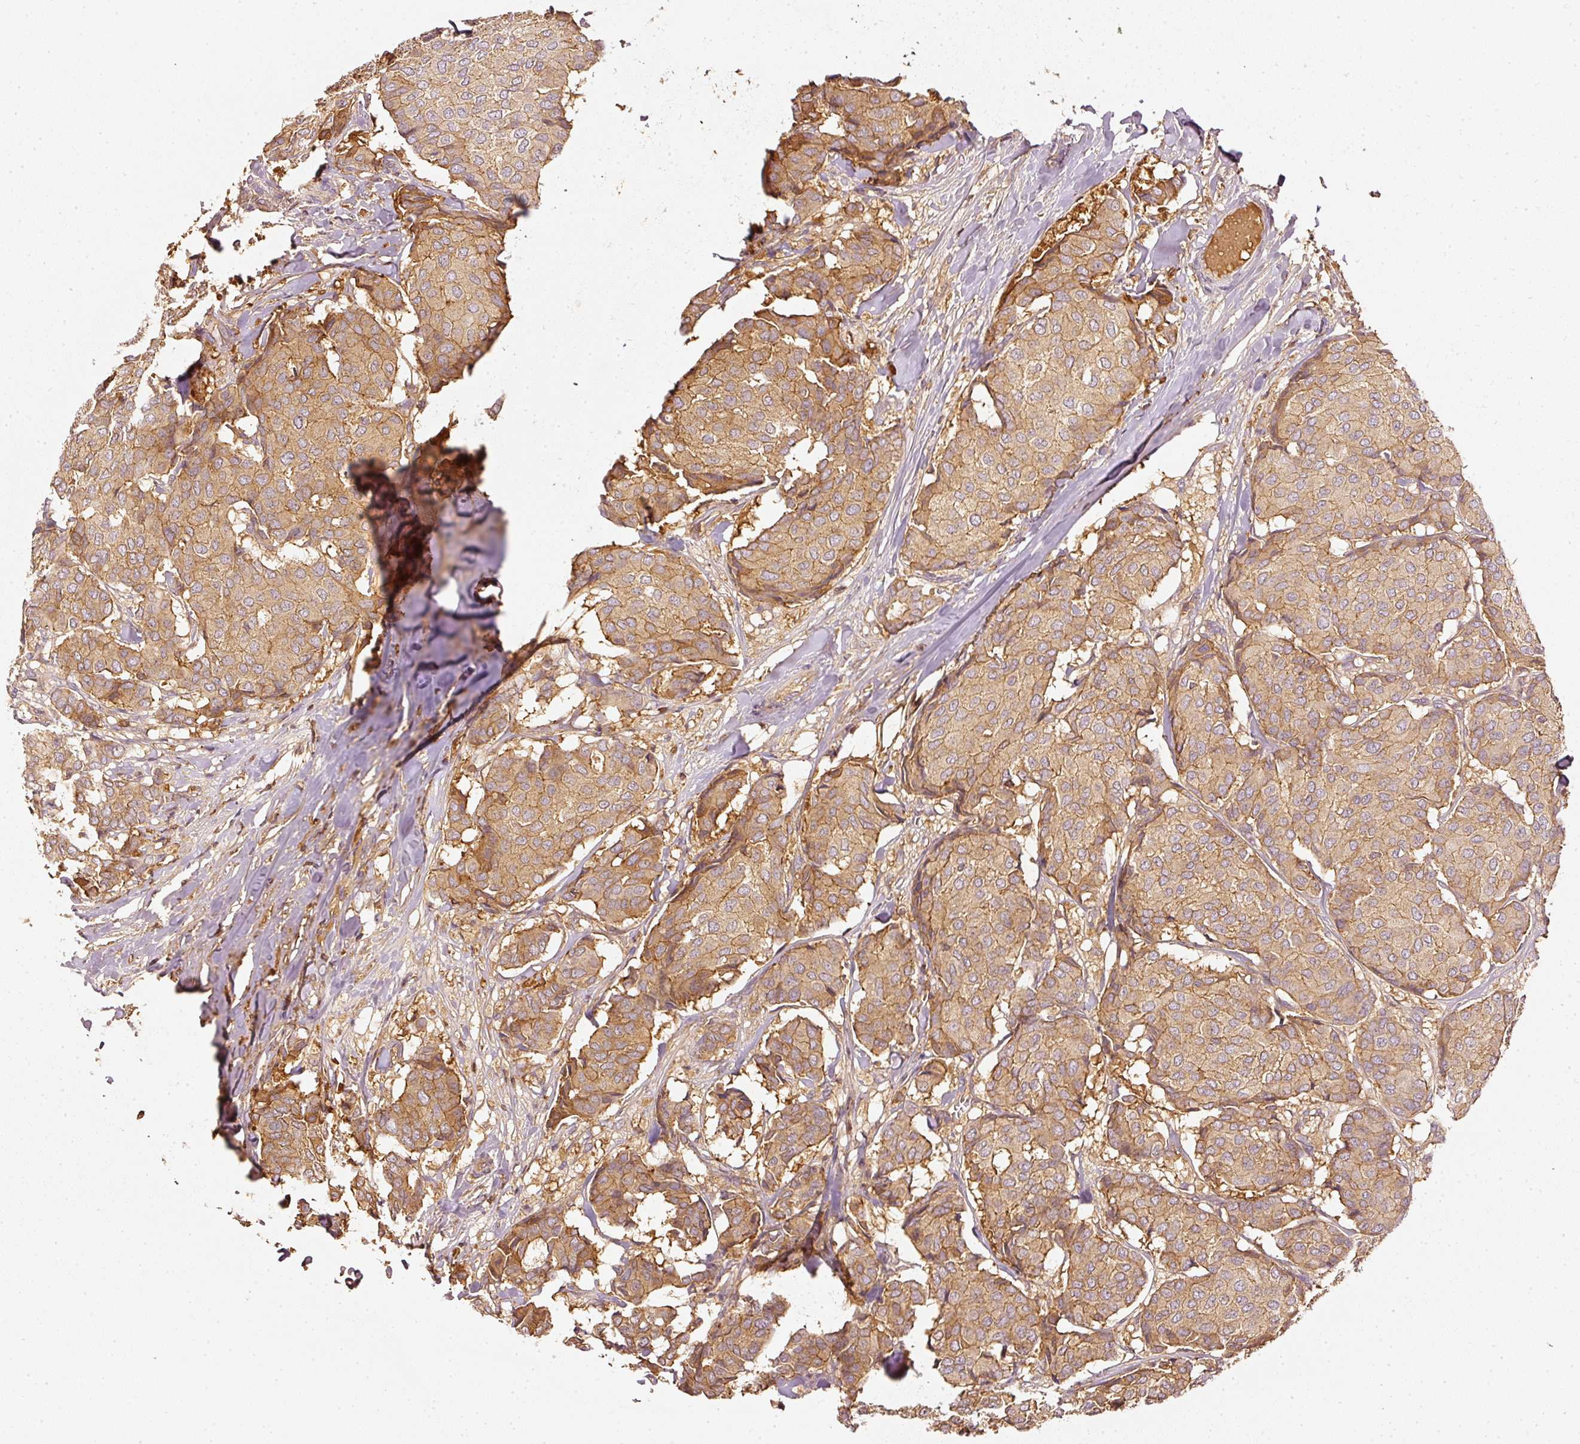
{"staining": {"intensity": "moderate", "quantity": ">75%", "location": "cytoplasmic/membranous"}, "tissue": "breast cancer", "cell_type": "Tumor cells", "image_type": "cancer", "snomed": [{"axis": "morphology", "description": "Duct carcinoma"}, {"axis": "topography", "description": "Breast"}], "caption": "Protein staining of breast cancer (invasive ductal carcinoma) tissue reveals moderate cytoplasmic/membranous expression in about >75% of tumor cells.", "gene": "EVL", "patient": {"sex": "female", "age": 75}}